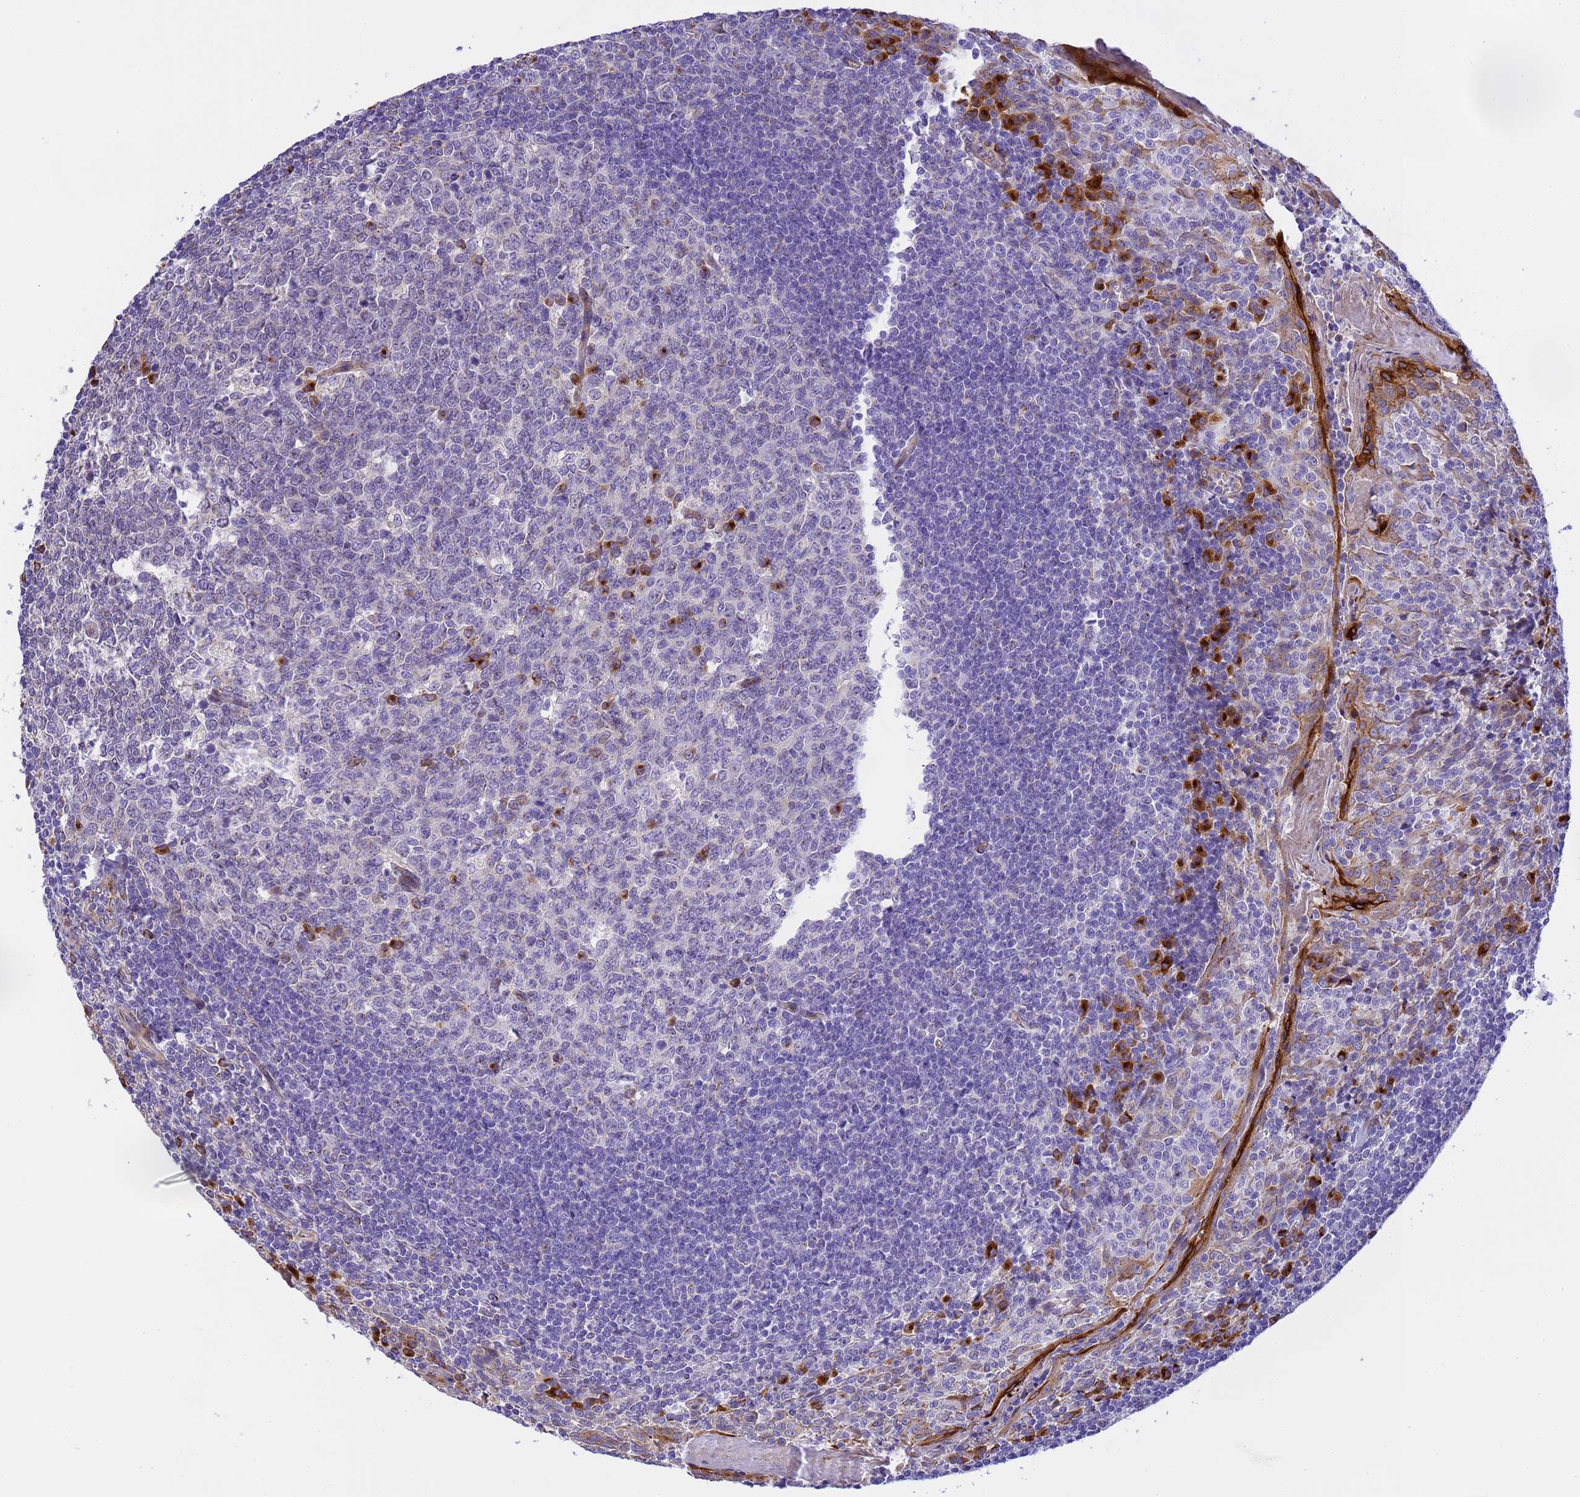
{"staining": {"intensity": "strong", "quantity": "<25%", "location": "cytoplasmic/membranous"}, "tissue": "tonsil", "cell_type": "Germinal center cells", "image_type": "normal", "snomed": [{"axis": "morphology", "description": "Normal tissue, NOS"}, {"axis": "topography", "description": "Tonsil"}], "caption": "Immunohistochemical staining of benign tonsil displays strong cytoplasmic/membranous protein staining in approximately <25% of germinal center cells.", "gene": "RHBDD3", "patient": {"sex": "male", "age": 27}}